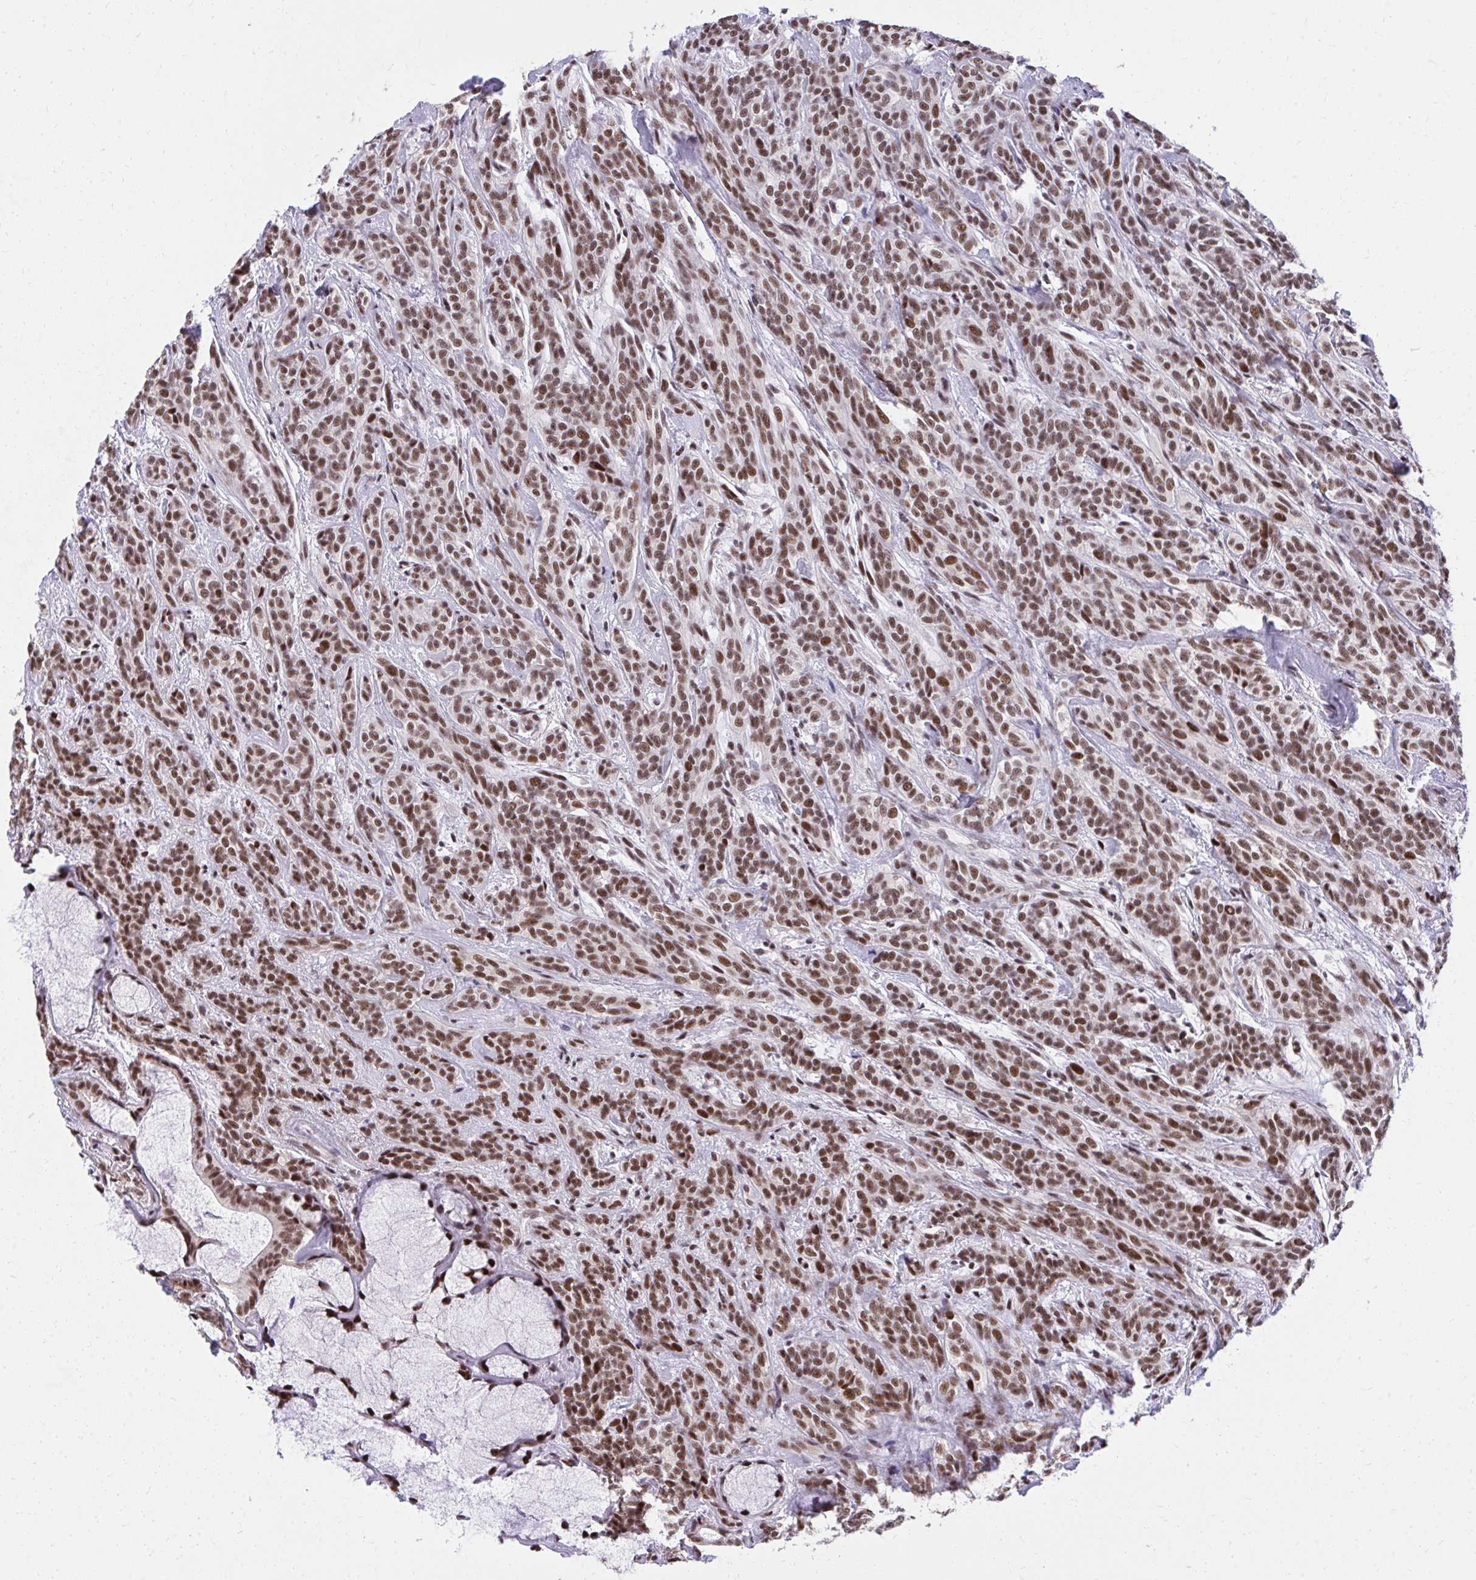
{"staining": {"intensity": "moderate", "quantity": ">75%", "location": "nuclear"}, "tissue": "head and neck cancer", "cell_type": "Tumor cells", "image_type": "cancer", "snomed": [{"axis": "morphology", "description": "Adenocarcinoma, NOS"}, {"axis": "topography", "description": "Head-Neck"}], "caption": "Adenocarcinoma (head and neck) stained with immunohistochemistry shows moderate nuclear expression in approximately >75% of tumor cells. (DAB = brown stain, brightfield microscopy at high magnification).", "gene": "SYNE4", "patient": {"sex": "female", "age": 57}}